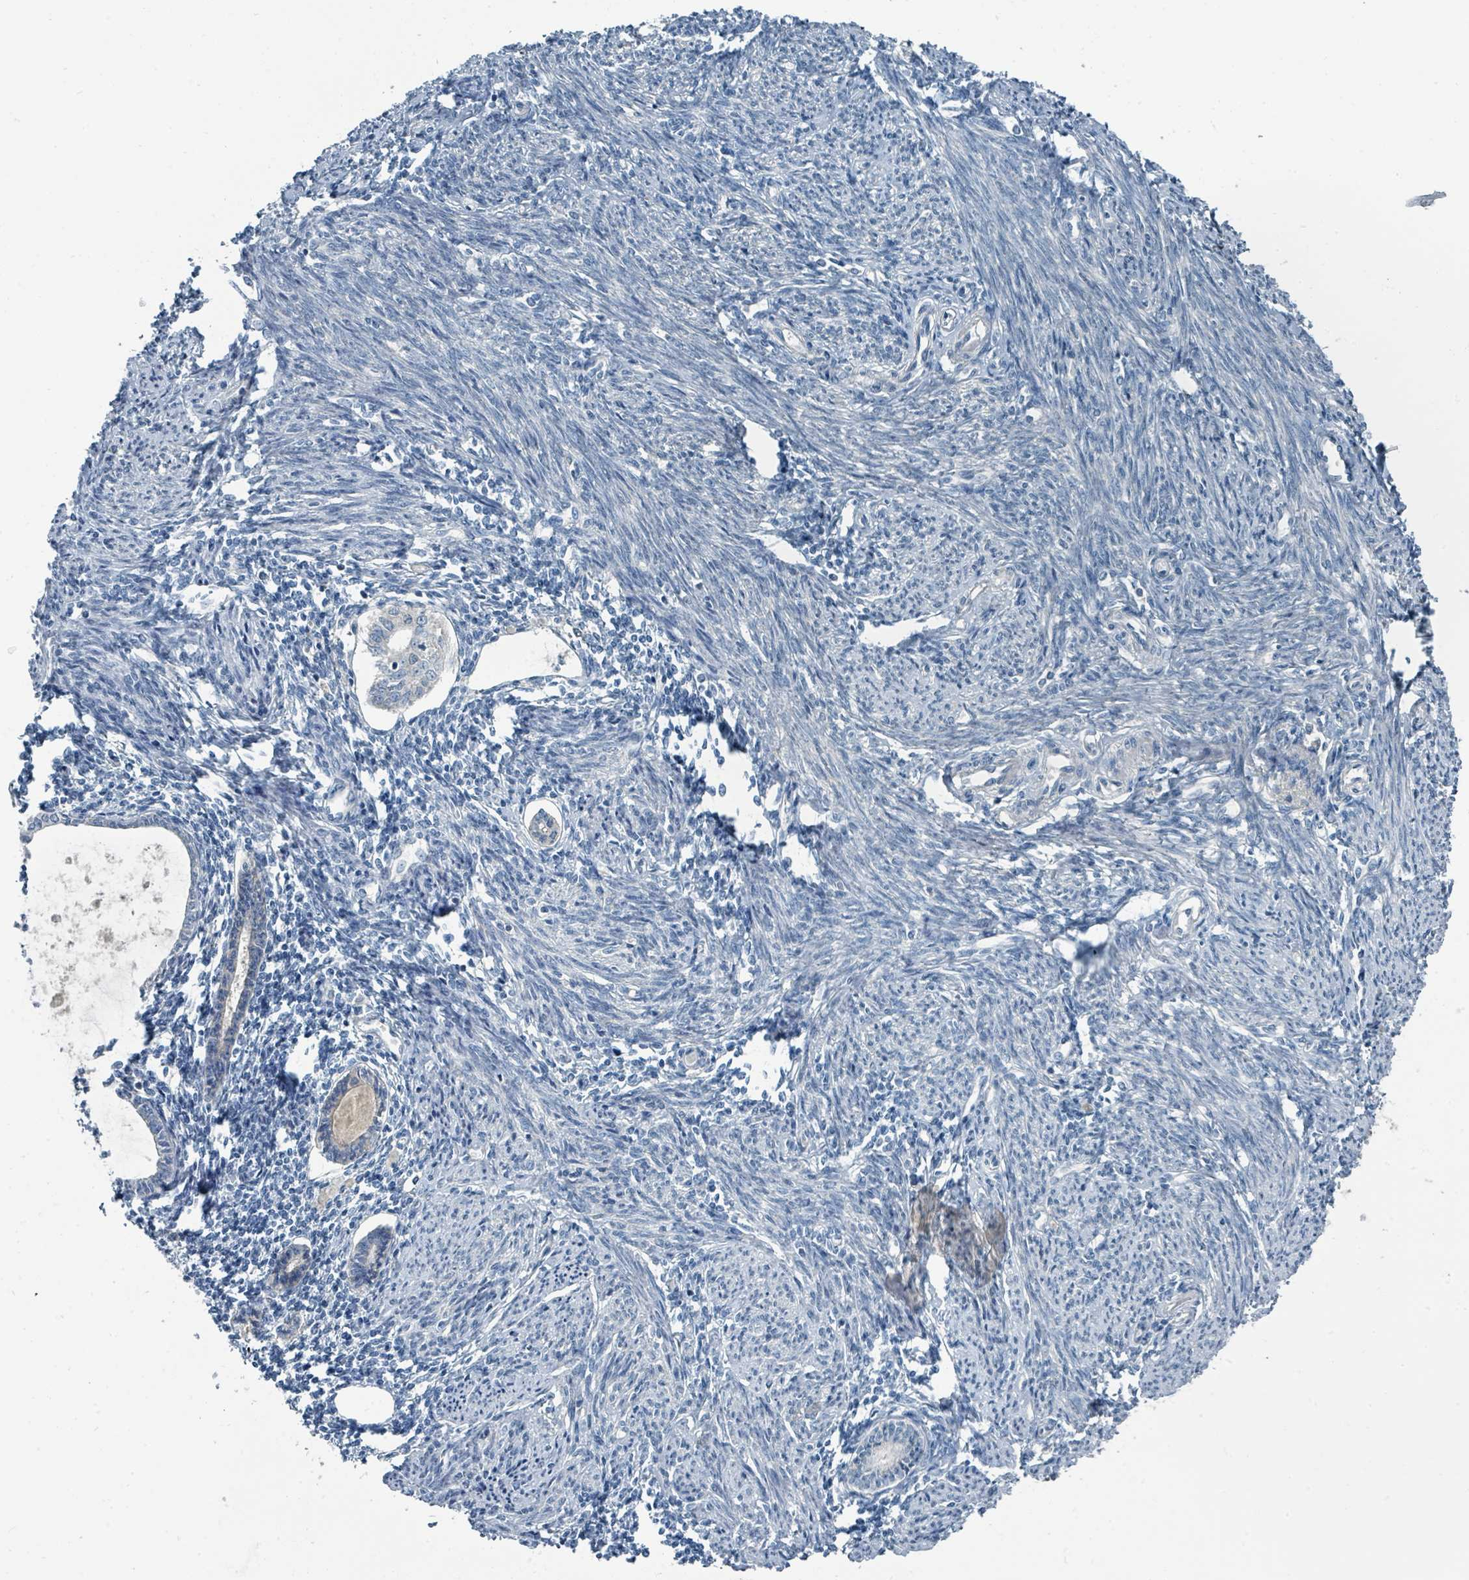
{"staining": {"intensity": "negative", "quantity": "none", "location": "none"}, "tissue": "endometrium", "cell_type": "Cells in endometrial stroma", "image_type": "normal", "snomed": [{"axis": "morphology", "description": "Normal tissue, NOS"}, {"axis": "topography", "description": "Endometrium"}], "caption": "Cells in endometrial stroma are negative for brown protein staining in benign endometrium.", "gene": "SLC25A23", "patient": {"sex": "female", "age": 63}}